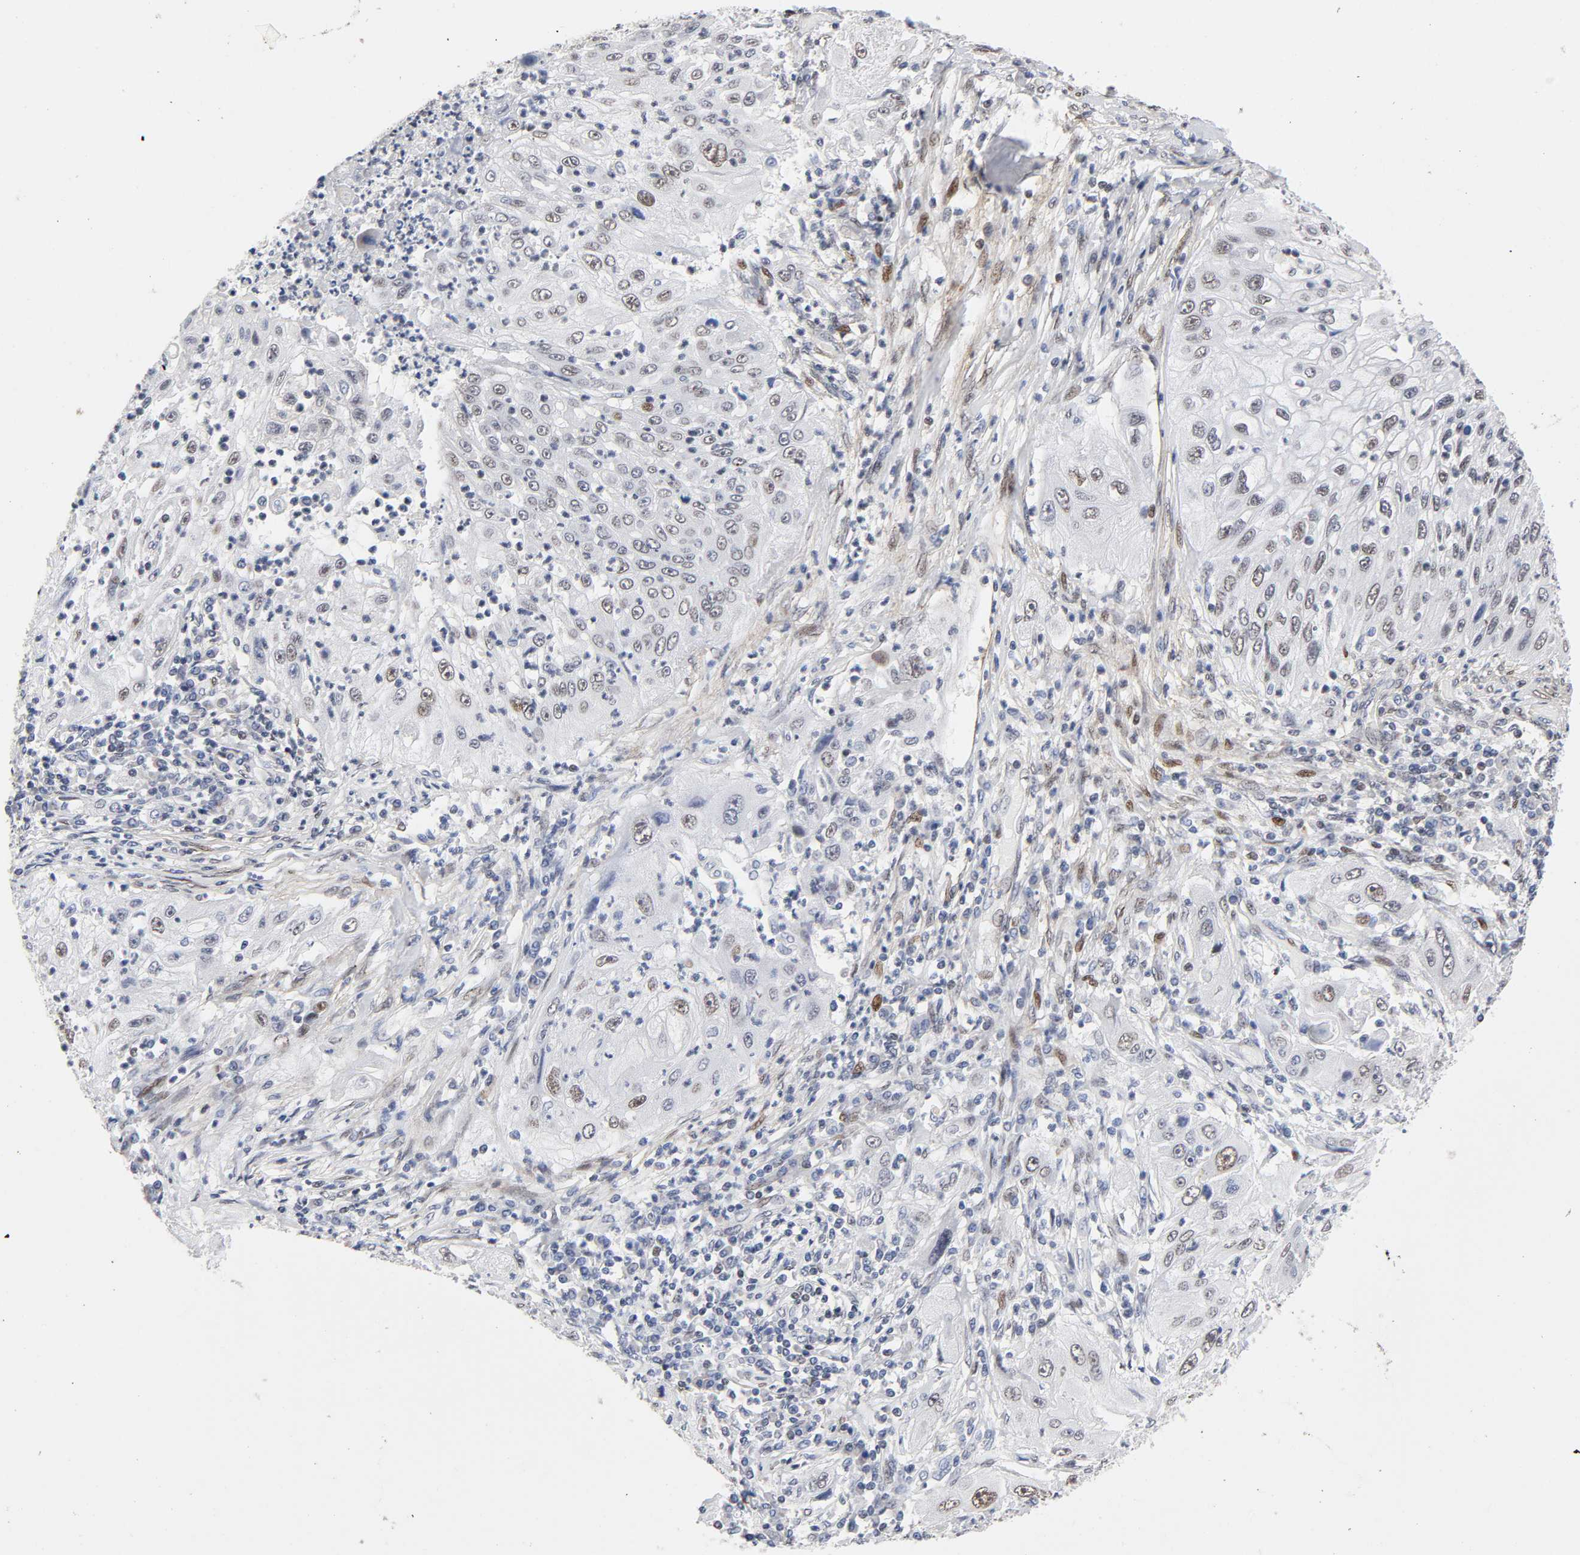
{"staining": {"intensity": "negative", "quantity": "none", "location": "none"}, "tissue": "lung cancer", "cell_type": "Tumor cells", "image_type": "cancer", "snomed": [{"axis": "morphology", "description": "Inflammation, NOS"}, {"axis": "morphology", "description": "Squamous cell carcinoma, NOS"}, {"axis": "topography", "description": "Lymph node"}, {"axis": "topography", "description": "Soft tissue"}, {"axis": "topography", "description": "Lung"}], "caption": "Immunohistochemical staining of lung squamous cell carcinoma shows no significant expression in tumor cells.", "gene": "STK38", "patient": {"sex": "male", "age": 66}}